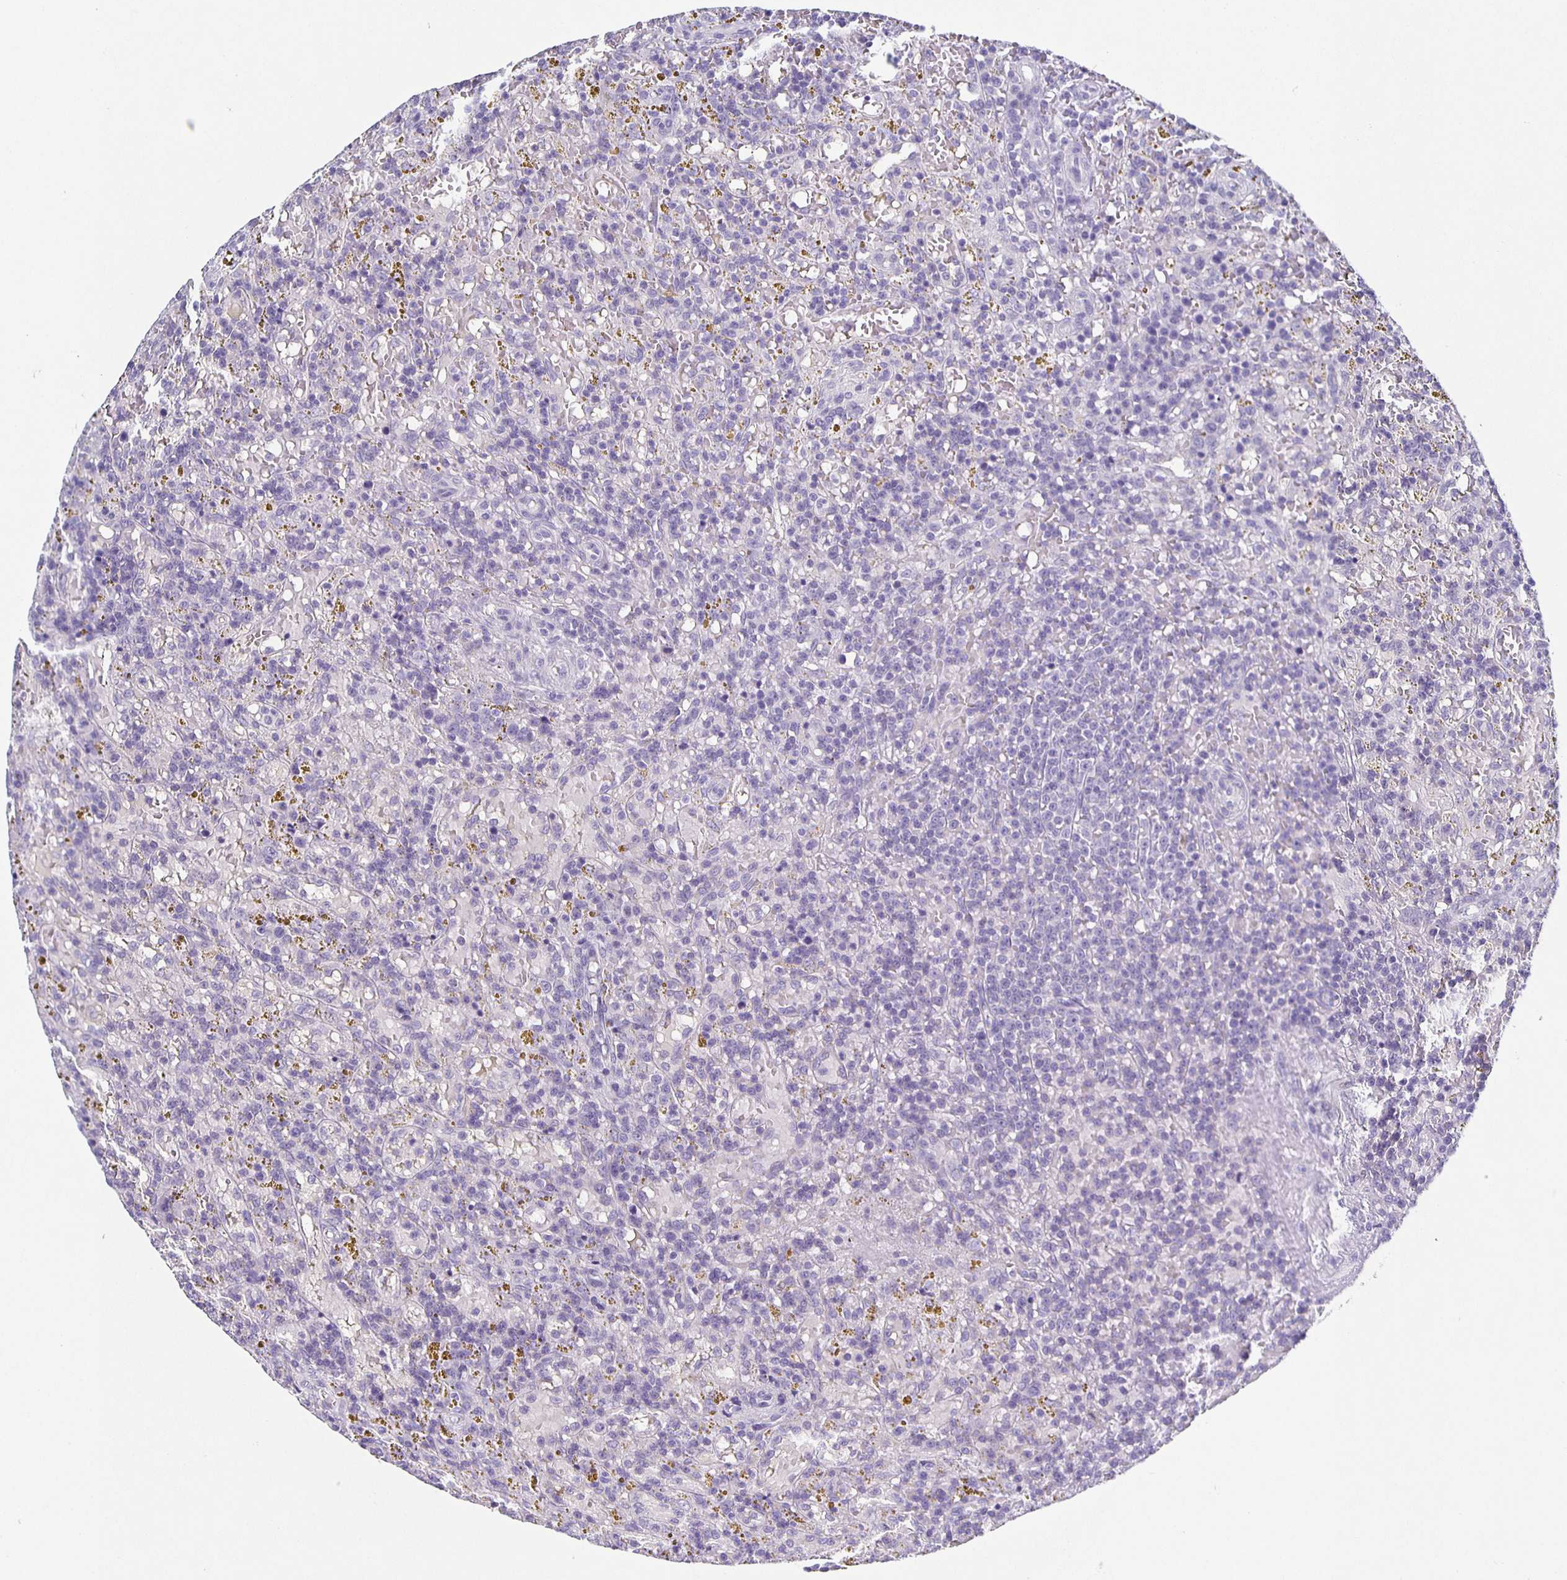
{"staining": {"intensity": "negative", "quantity": "none", "location": "none"}, "tissue": "lymphoma", "cell_type": "Tumor cells", "image_type": "cancer", "snomed": [{"axis": "morphology", "description": "Malignant lymphoma, non-Hodgkin's type, Low grade"}, {"axis": "topography", "description": "Spleen"}], "caption": "Micrograph shows no significant protein positivity in tumor cells of lymphoma. (Brightfield microscopy of DAB (3,3'-diaminobenzidine) immunohistochemistry (IHC) at high magnification).", "gene": "CARNS1", "patient": {"sex": "female", "age": 65}}